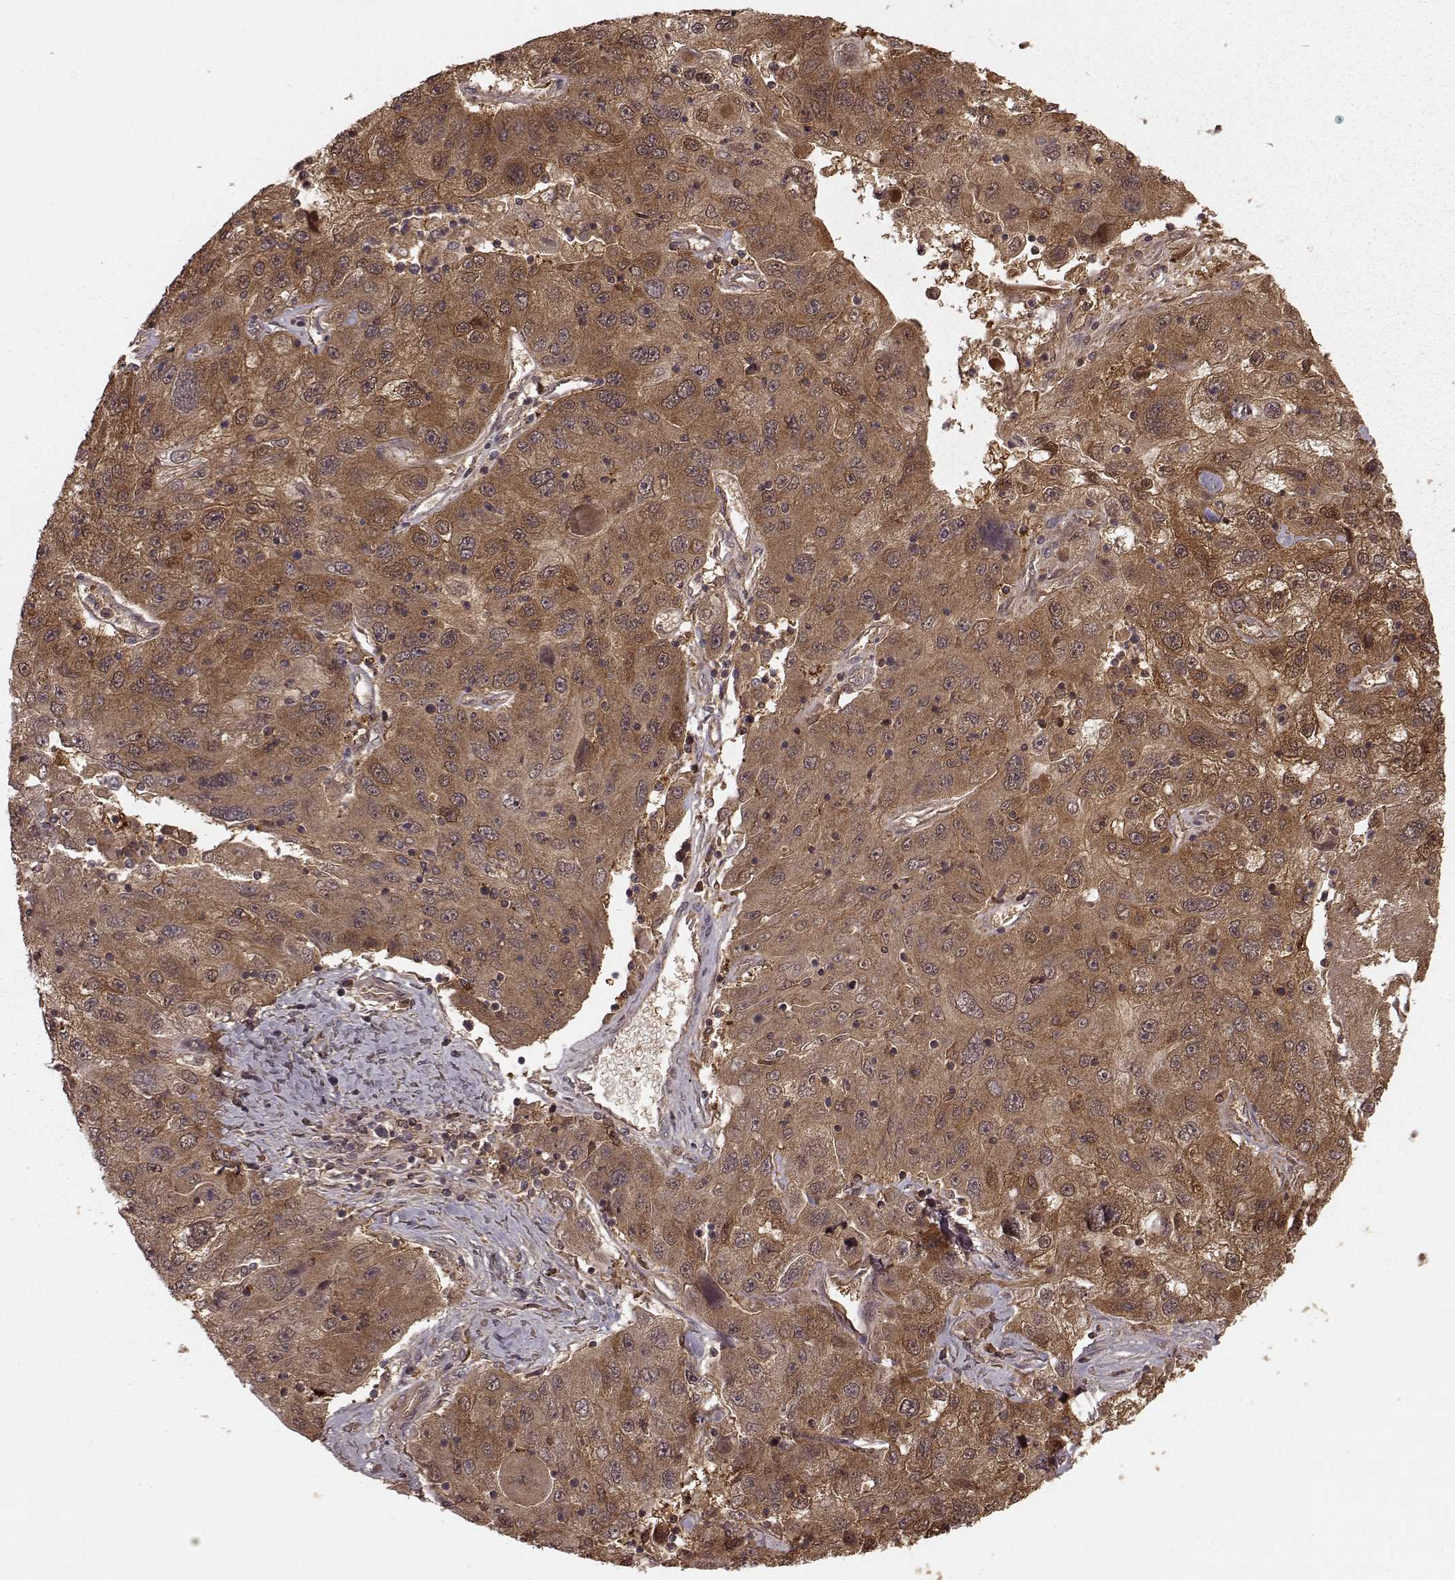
{"staining": {"intensity": "moderate", "quantity": ">75%", "location": "cytoplasmic/membranous"}, "tissue": "stomach cancer", "cell_type": "Tumor cells", "image_type": "cancer", "snomed": [{"axis": "morphology", "description": "Adenocarcinoma, NOS"}, {"axis": "topography", "description": "Stomach"}], "caption": "A high-resolution image shows IHC staining of stomach cancer (adenocarcinoma), which reveals moderate cytoplasmic/membranous staining in approximately >75% of tumor cells.", "gene": "GSS", "patient": {"sex": "male", "age": 56}}